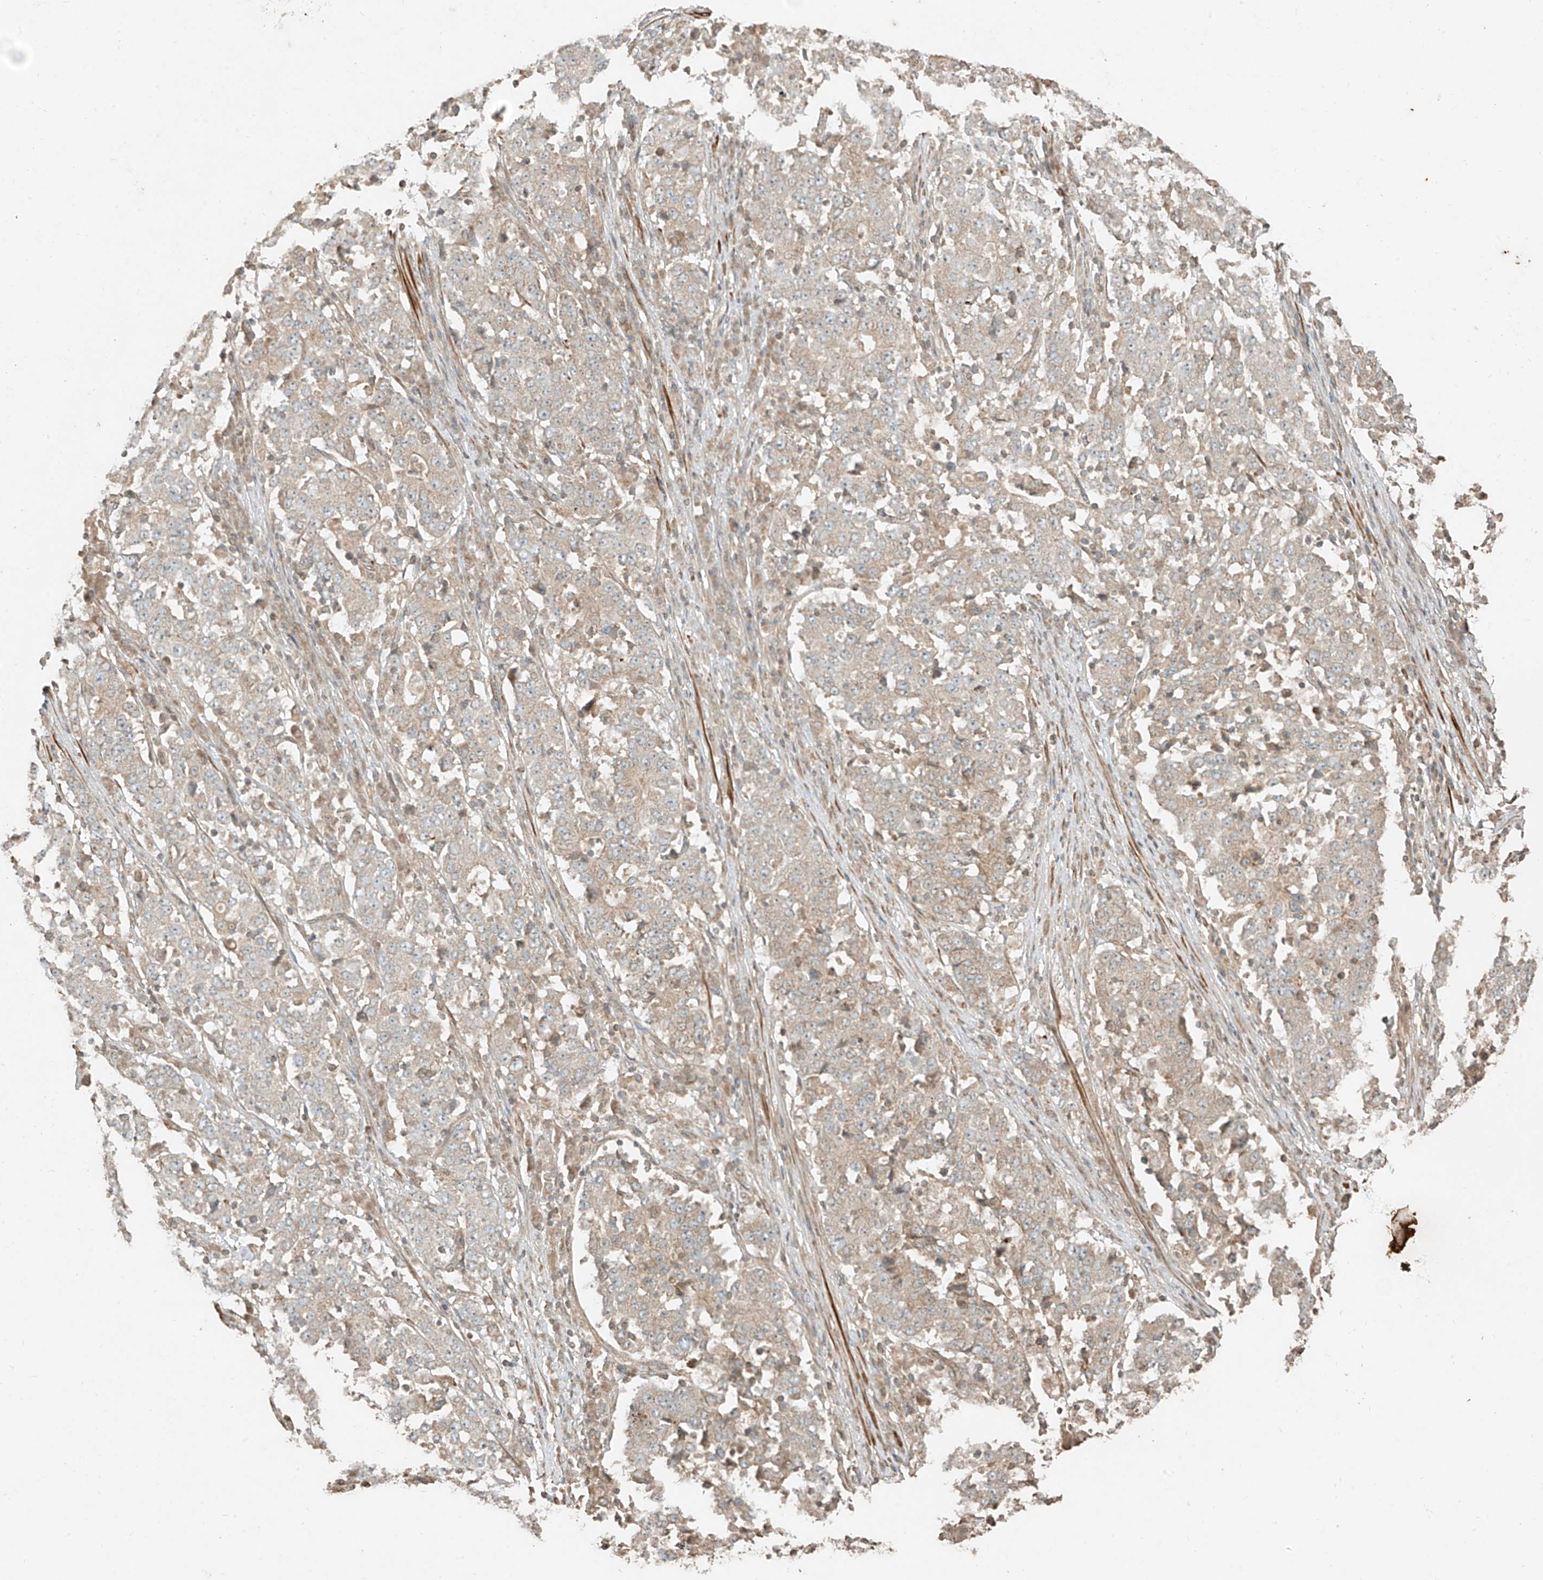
{"staining": {"intensity": "weak", "quantity": "<25%", "location": "cytoplasmic/membranous"}, "tissue": "stomach cancer", "cell_type": "Tumor cells", "image_type": "cancer", "snomed": [{"axis": "morphology", "description": "Adenocarcinoma, NOS"}, {"axis": "topography", "description": "Stomach"}], "caption": "Tumor cells show no significant protein positivity in stomach adenocarcinoma.", "gene": "ANKZF1", "patient": {"sex": "male", "age": 59}}